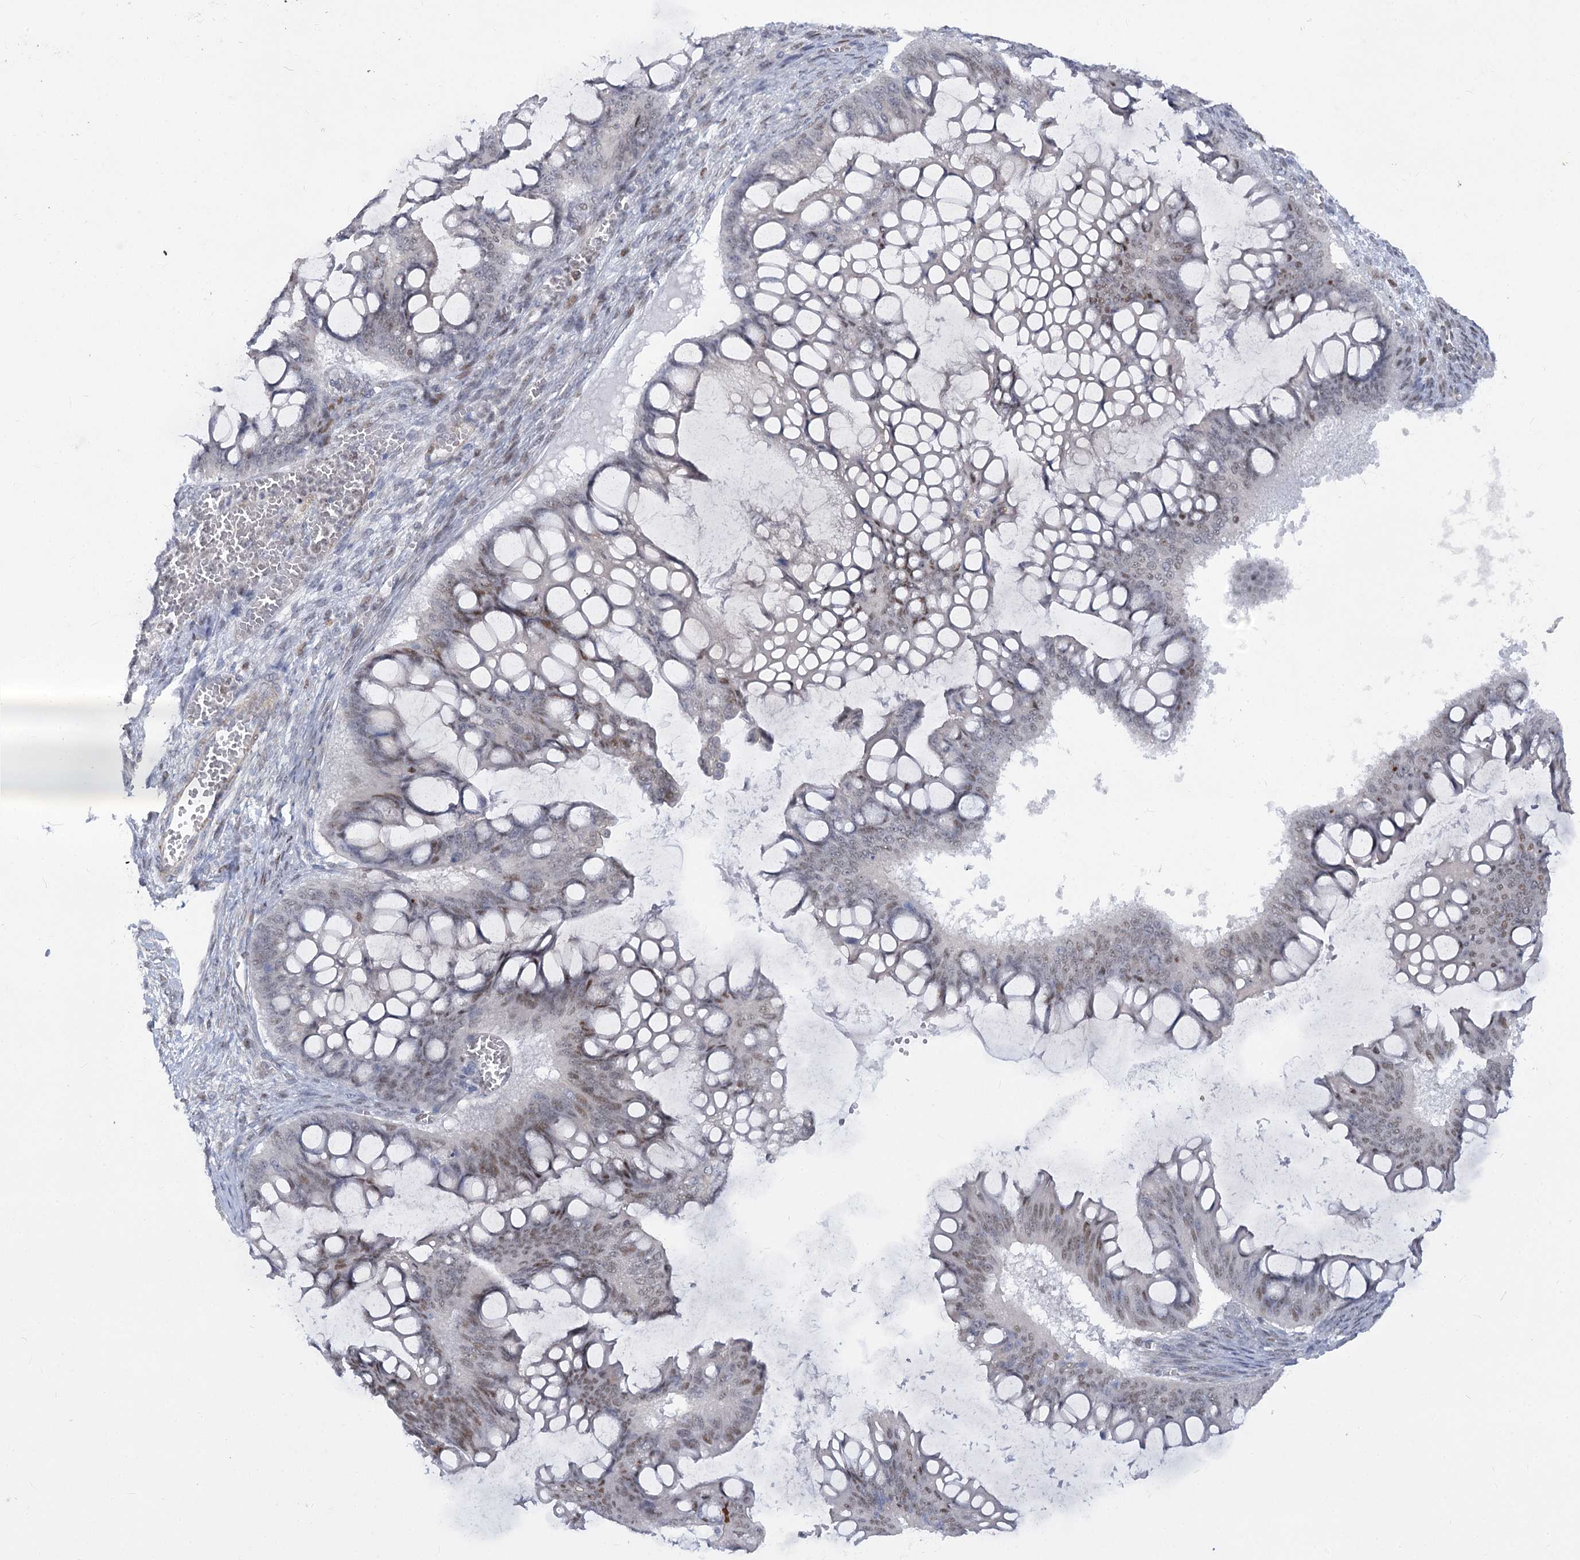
{"staining": {"intensity": "weak", "quantity": "25%-75%", "location": "nuclear"}, "tissue": "ovarian cancer", "cell_type": "Tumor cells", "image_type": "cancer", "snomed": [{"axis": "morphology", "description": "Cystadenocarcinoma, mucinous, NOS"}, {"axis": "topography", "description": "Ovary"}], "caption": "Immunohistochemistry (IHC) of human ovarian mucinous cystadenocarcinoma demonstrates low levels of weak nuclear positivity in about 25%-75% of tumor cells. The staining was performed using DAB, with brown indicating positive protein expression. Nuclei are stained blue with hematoxylin.", "gene": "ARSI", "patient": {"sex": "female", "age": 73}}